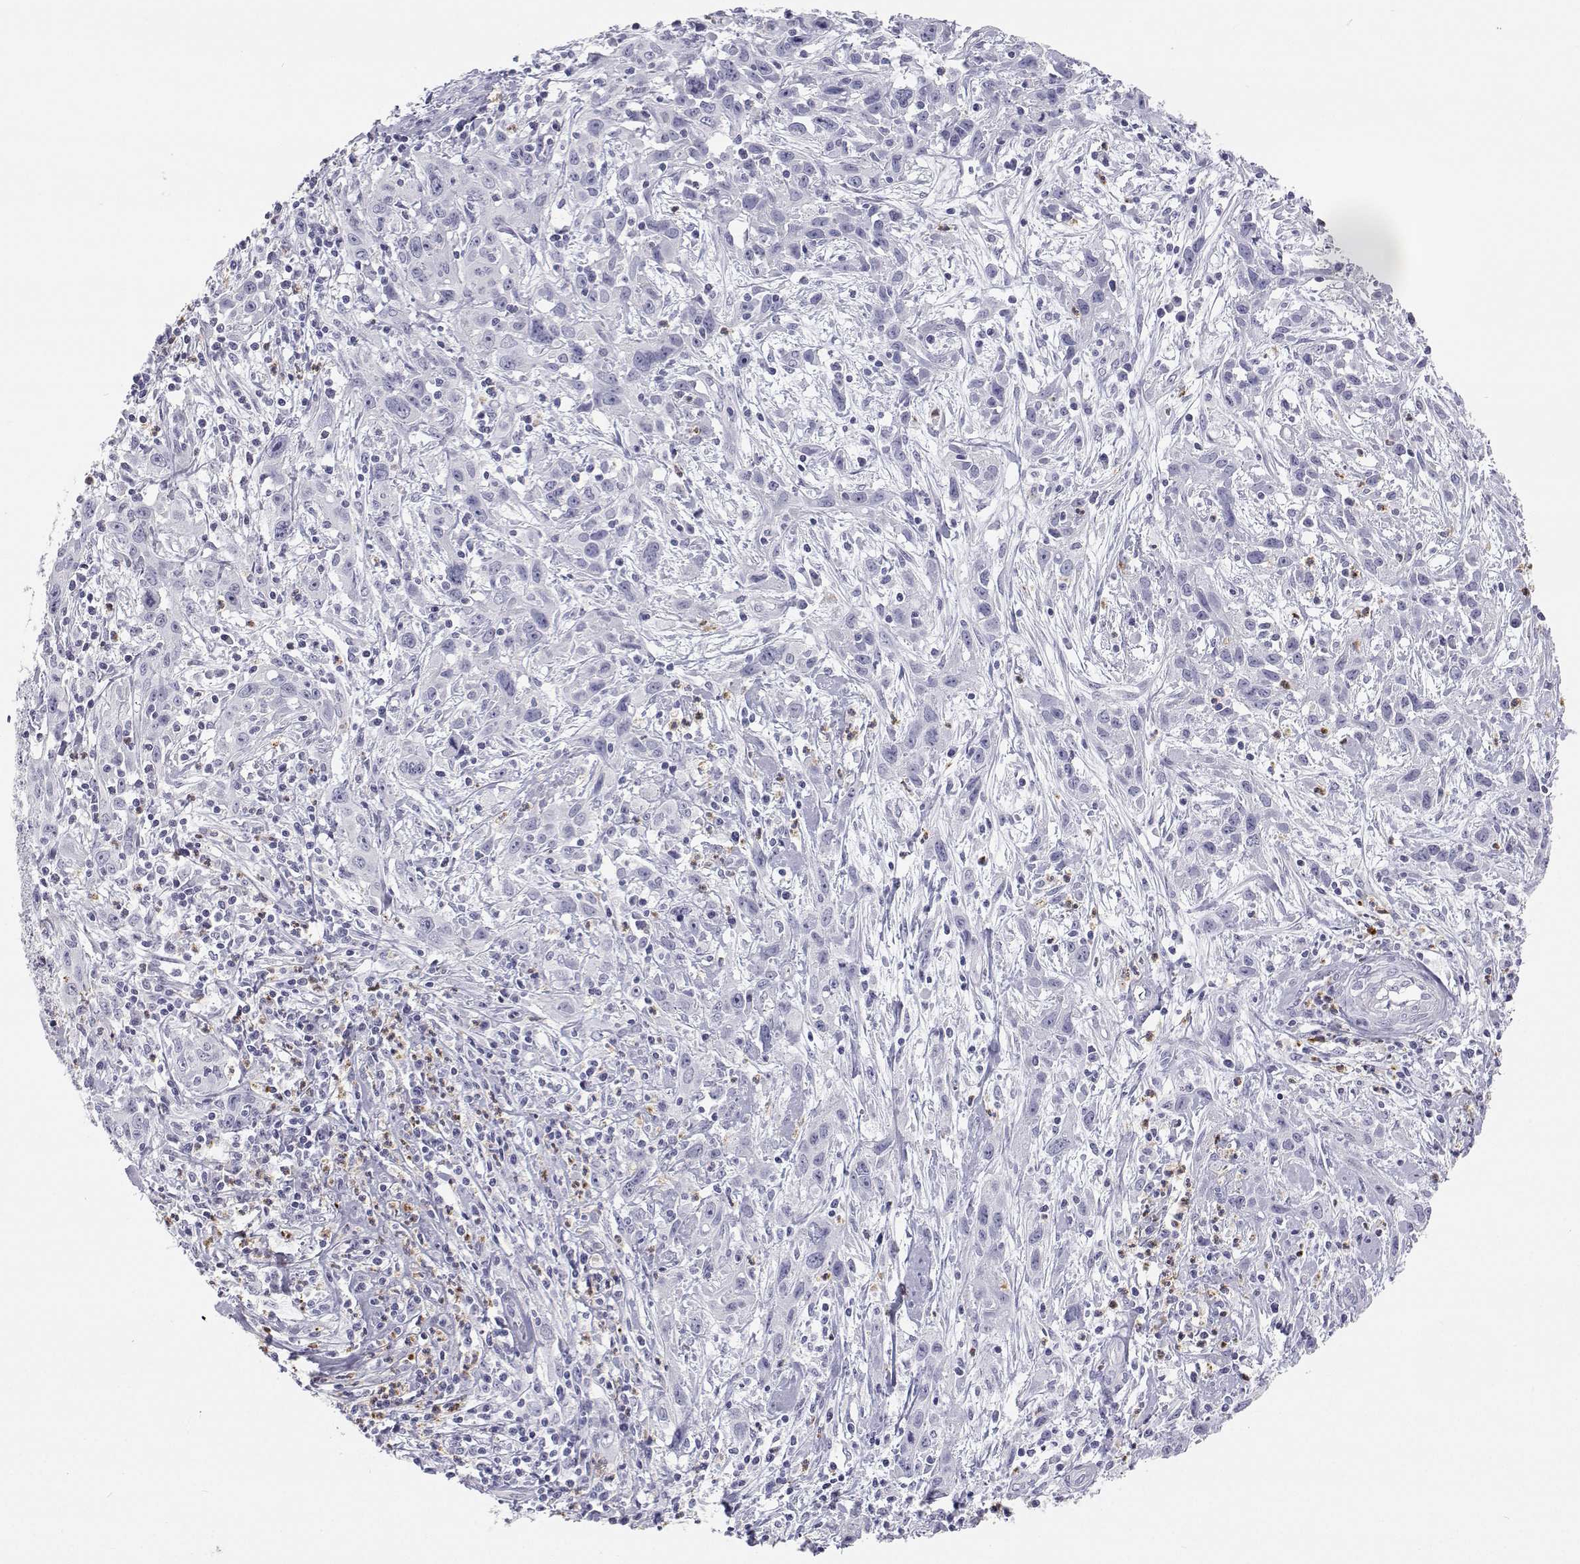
{"staining": {"intensity": "negative", "quantity": "none", "location": "none"}, "tissue": "cervical cancer", "cell_type": "Tumor cells", "image_type": "cancer", "snomed": [{"axis": "morphology", "description": "Squamous cell carcinoma, NOS"}, {"axis": "topography", "description": "Cervix"}], "caption": "Human squamous cell carcinoma (cervical) stained for a protein using IHC shows no expression in tumor cells.", "gene": "SFTPB", "patient": {"sex": "female", "age": 38}}